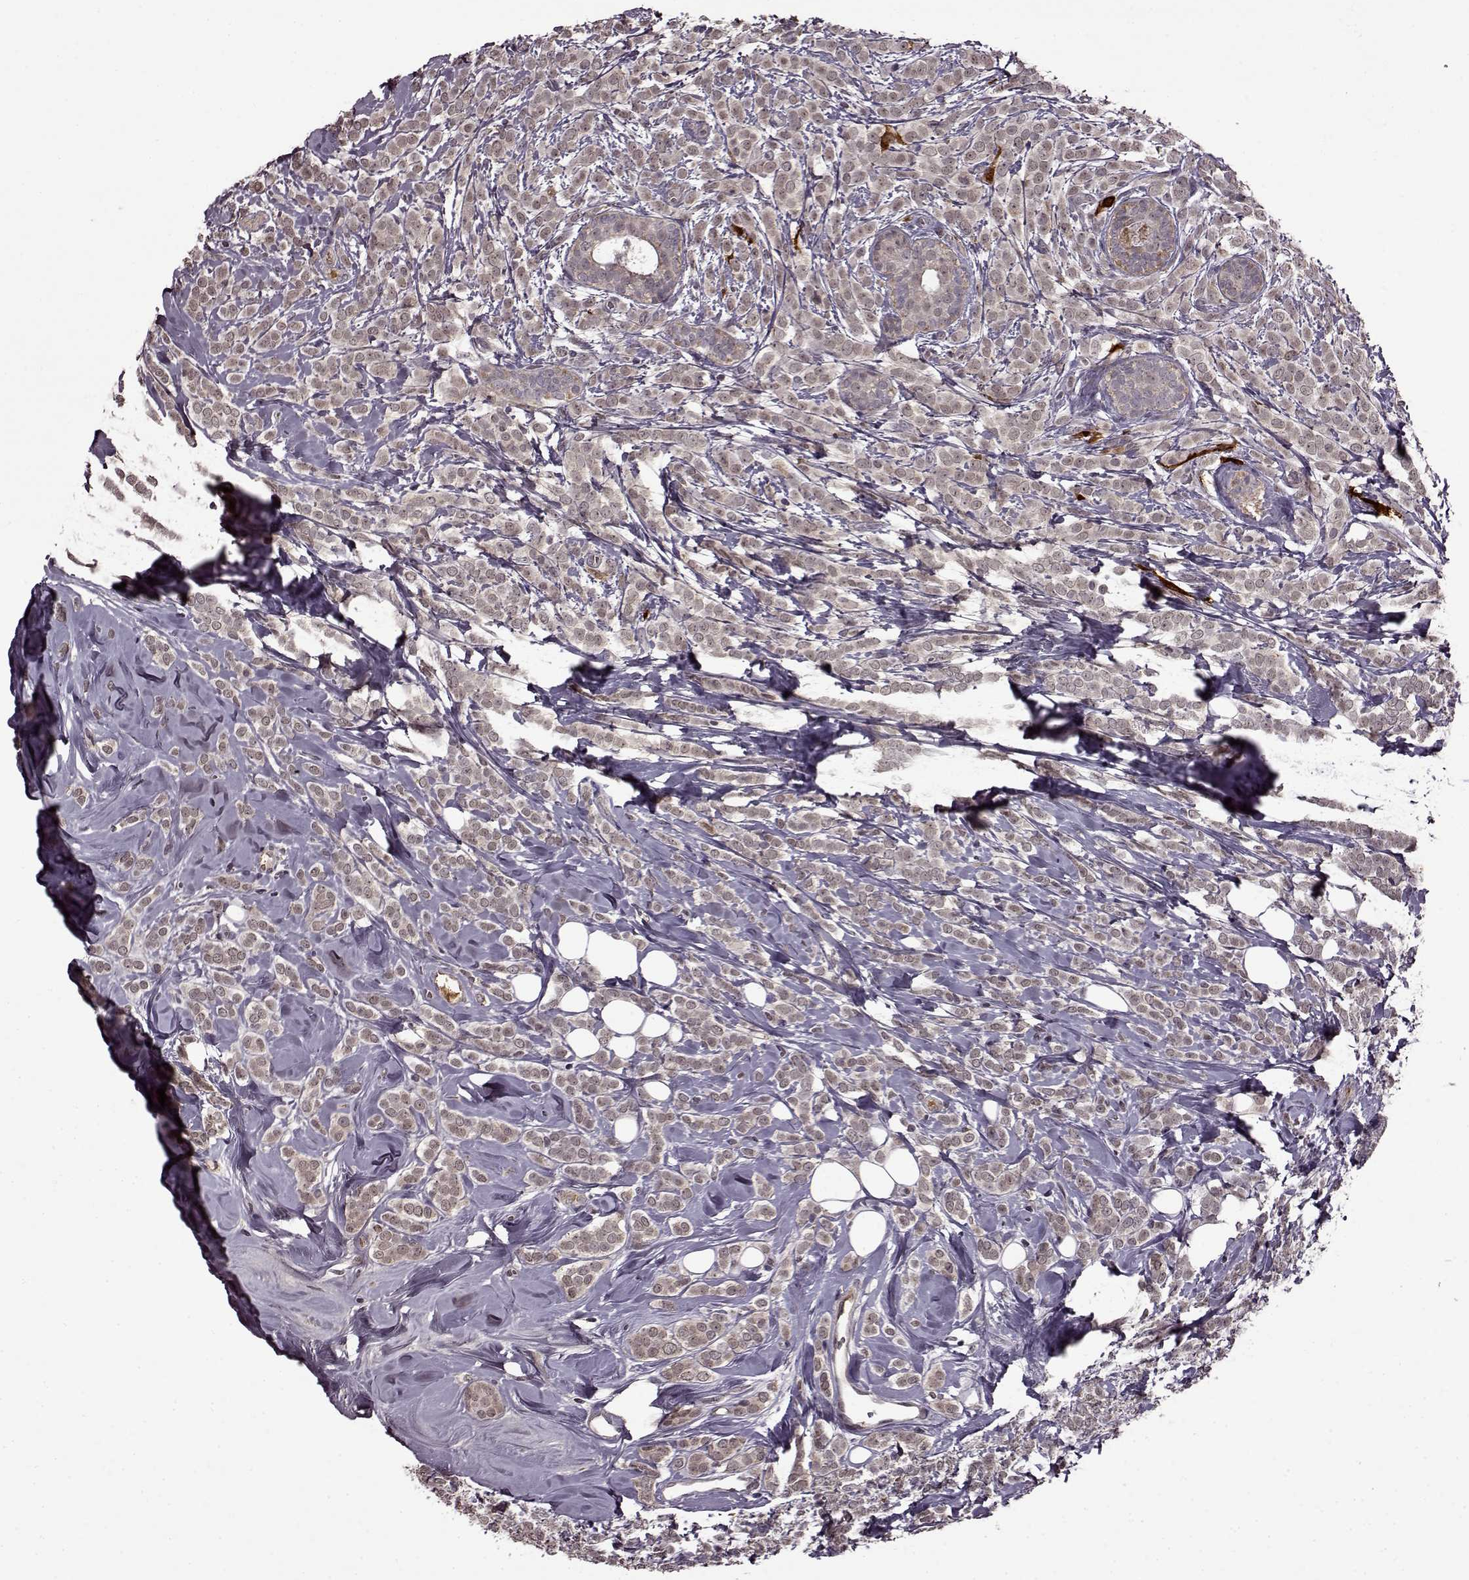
{"staining": {"intensity": "weak", "quantity": "<25%", "location": "cytoplasmic/membranous"}, "tissue": "breast cancer", "cell_type": "Tumor cells", "image_type": "cancer", "snomed": [{"axis": "morphology", "description": "Lobular carcinoma"}, {"axis": "topography", "description": "Breast"}], "caption": "Tumor cells show no significant positivity in breast cancer (lobular carcinoma). (Stains: DAB (3,3'-diaminobenzidine) immunohistochemistry (IHC) with hematoxylin counter stain, Microscopy: brightfield microscopy at high magnification).", "gene": "MAIP1", "patient": {"sex": "female", "age": 49}}